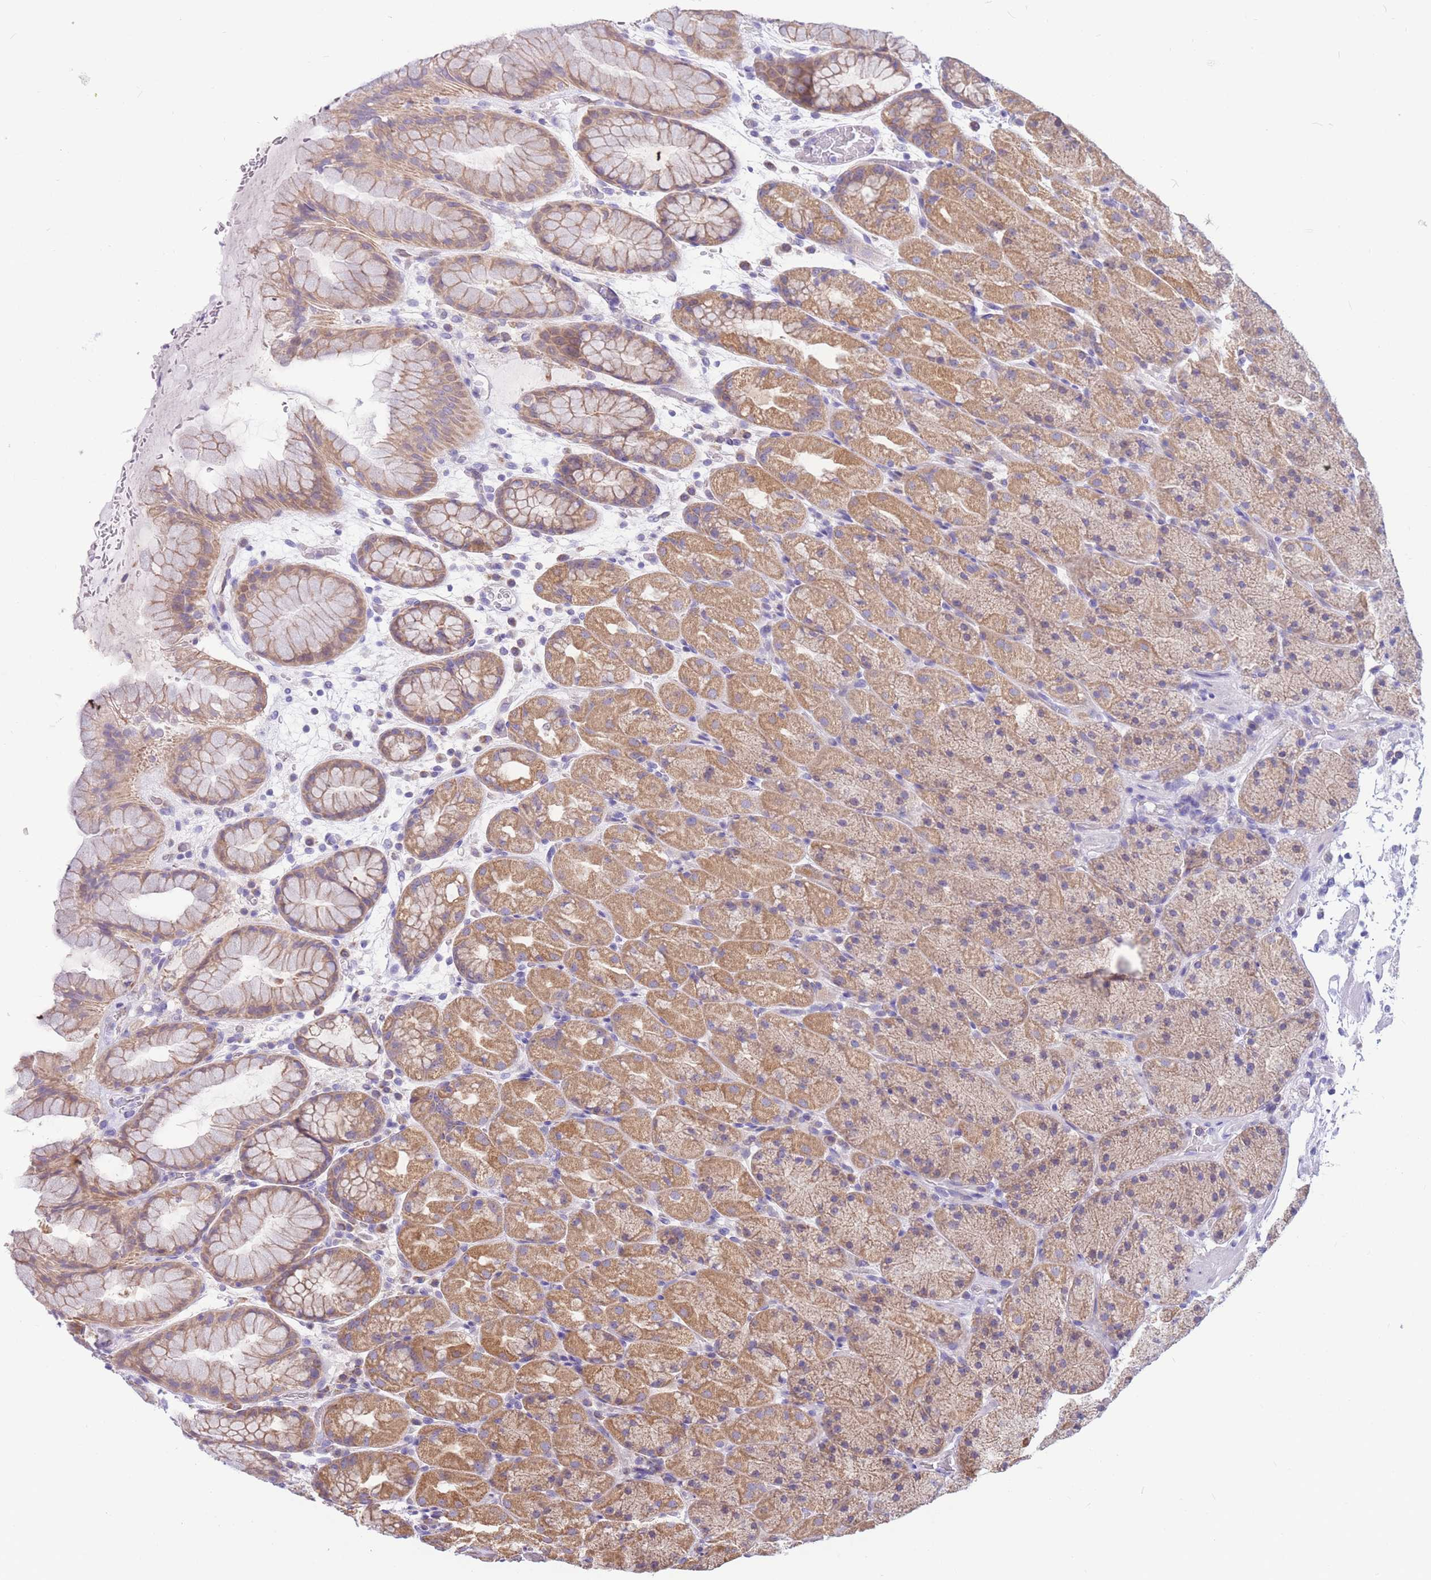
{"staining": {"intensity": "moderate", "quantity": ">75%", "location": "cytoplasmic/membranous"}, "tissue": "stomach", "cell_type": "Glandular cells", "image_type": "normal", "snomed": [{"axis": "morphology", "description": "Normal tissue, NOS"}, {"axis": "topography", "description": "Stomach, upper"}, {"axis": "topography", "description": "Stomach, lower"}], "caption": "Immunohistochemical staining of unremarkable stomach shows moderate cytoplasmic/membranous protein expression in about >75% of glandular cells.", "gene": "DHRS11", "patient": {"sex": "male", "age": 67}}